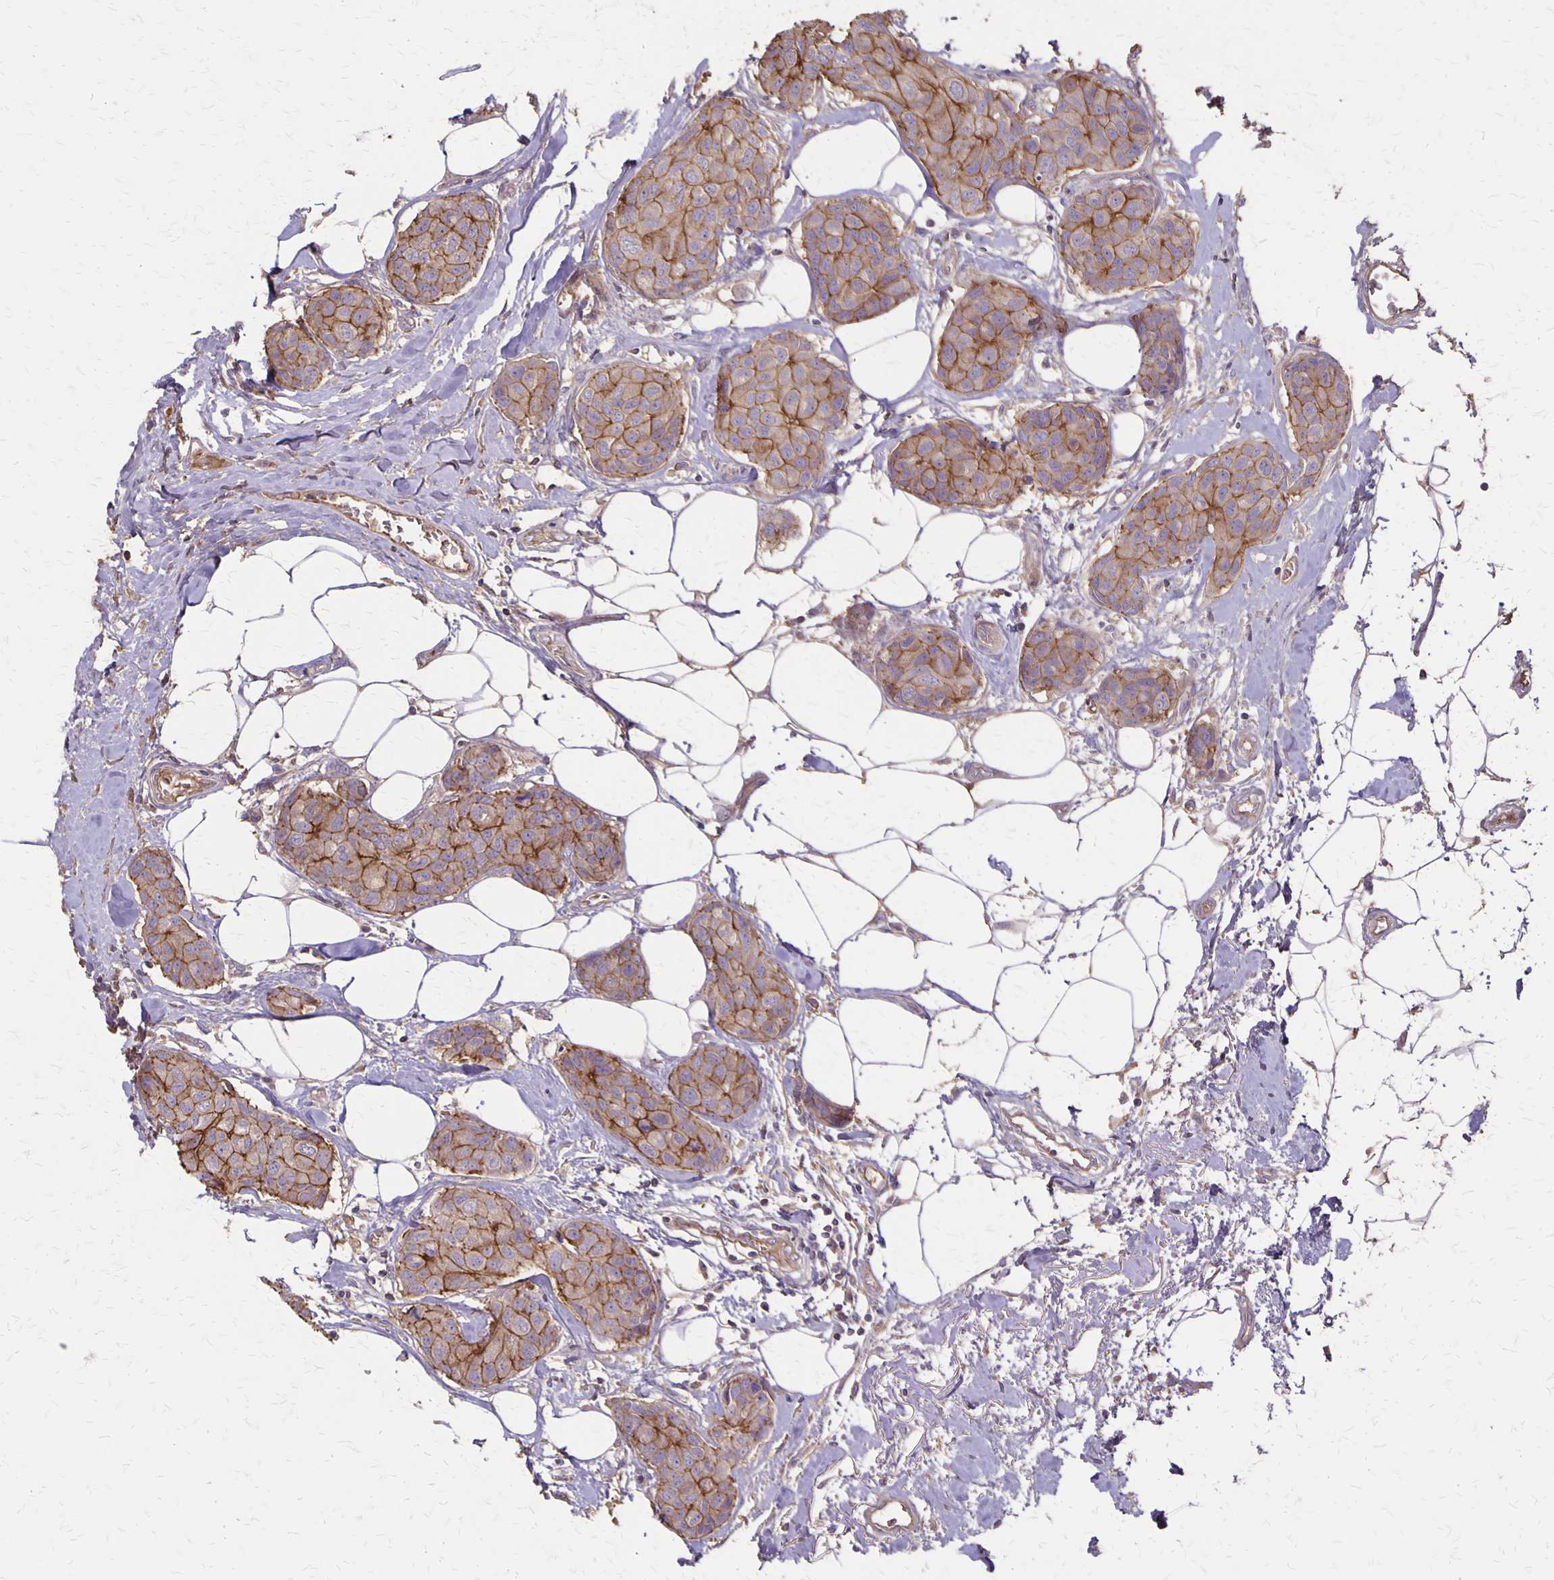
{"staining": {"intensity": "moderate", "quantity": ">75%", "location": "cytoplasmic/membranous"}, "tissue": "breast cancer", "cell_type": "Tumor cells", "image_type": "cancer", "snomed": [{"axis": "morphology", "description": "Duct carcinoma"}, {"axis": "topography", "description": "Breast"}], "caption": "Breast infiltrating ductal carcinoma stained for a protein displays moderate cytoplasmic/membranous positivity in tumor cells.", "gene": "PROM2", "patient": {"sex": "female", "age": 80}}